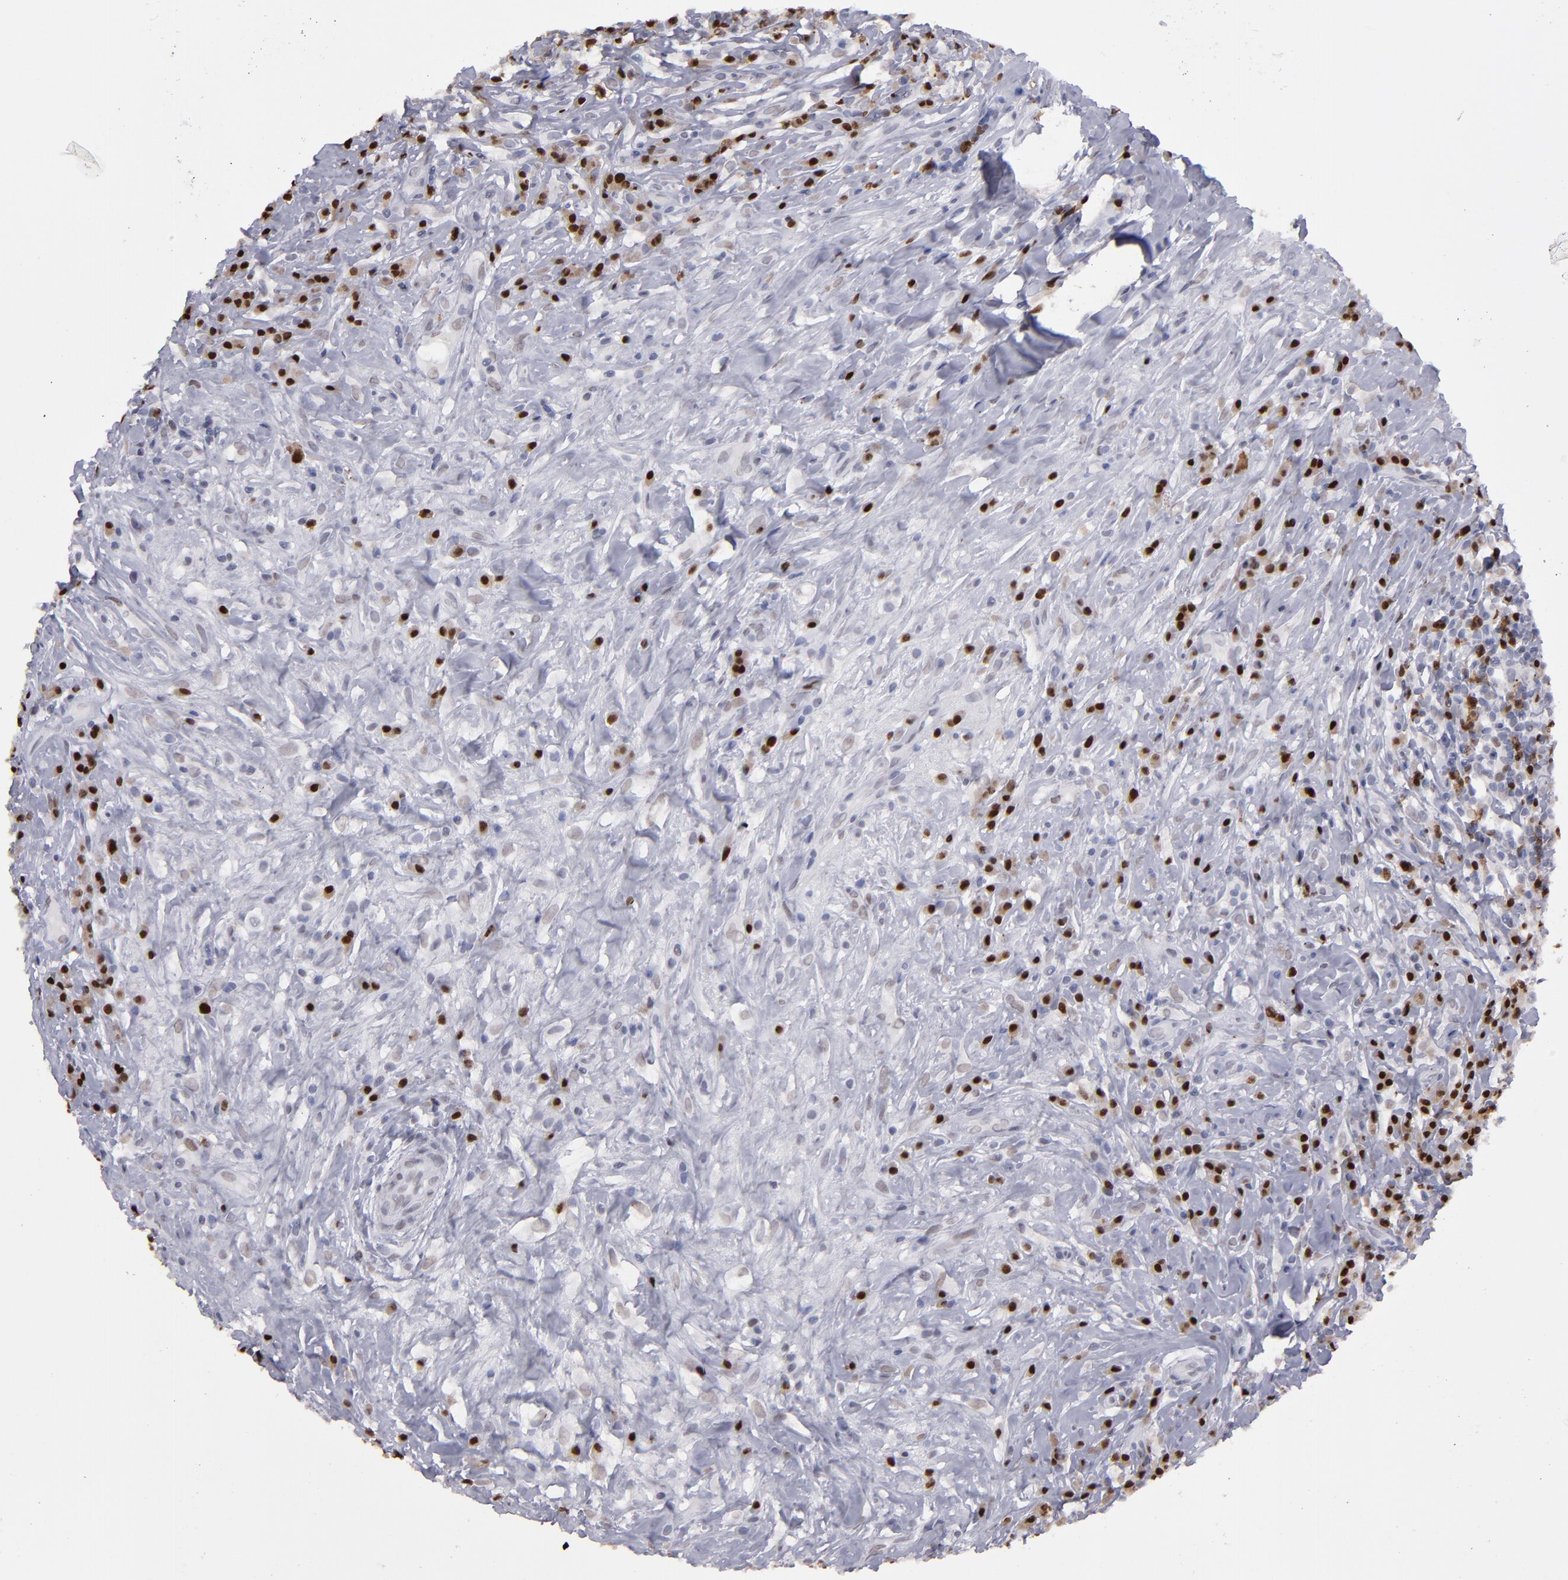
{"staining": {"intensity": "weak", "quantity": "25%-75%", "location": "nuclear"}, "tissue": "lymphoma", "cell_type": "Tumor cells", "image_type": "cancer", "snomed": [{"axis": "morphology", "description": "Hodgkin's disease, NOS"}, {"axis": "topography", "description": "Lymph node"}], "caption": "This micrograph displays IHC staining of human Hodgkin's disease, with low weak nuclear positivity in approximately 25%-75% of tumor cells.", "gene": "IRF4", "patient": {"sex": "female", "age": 25}}